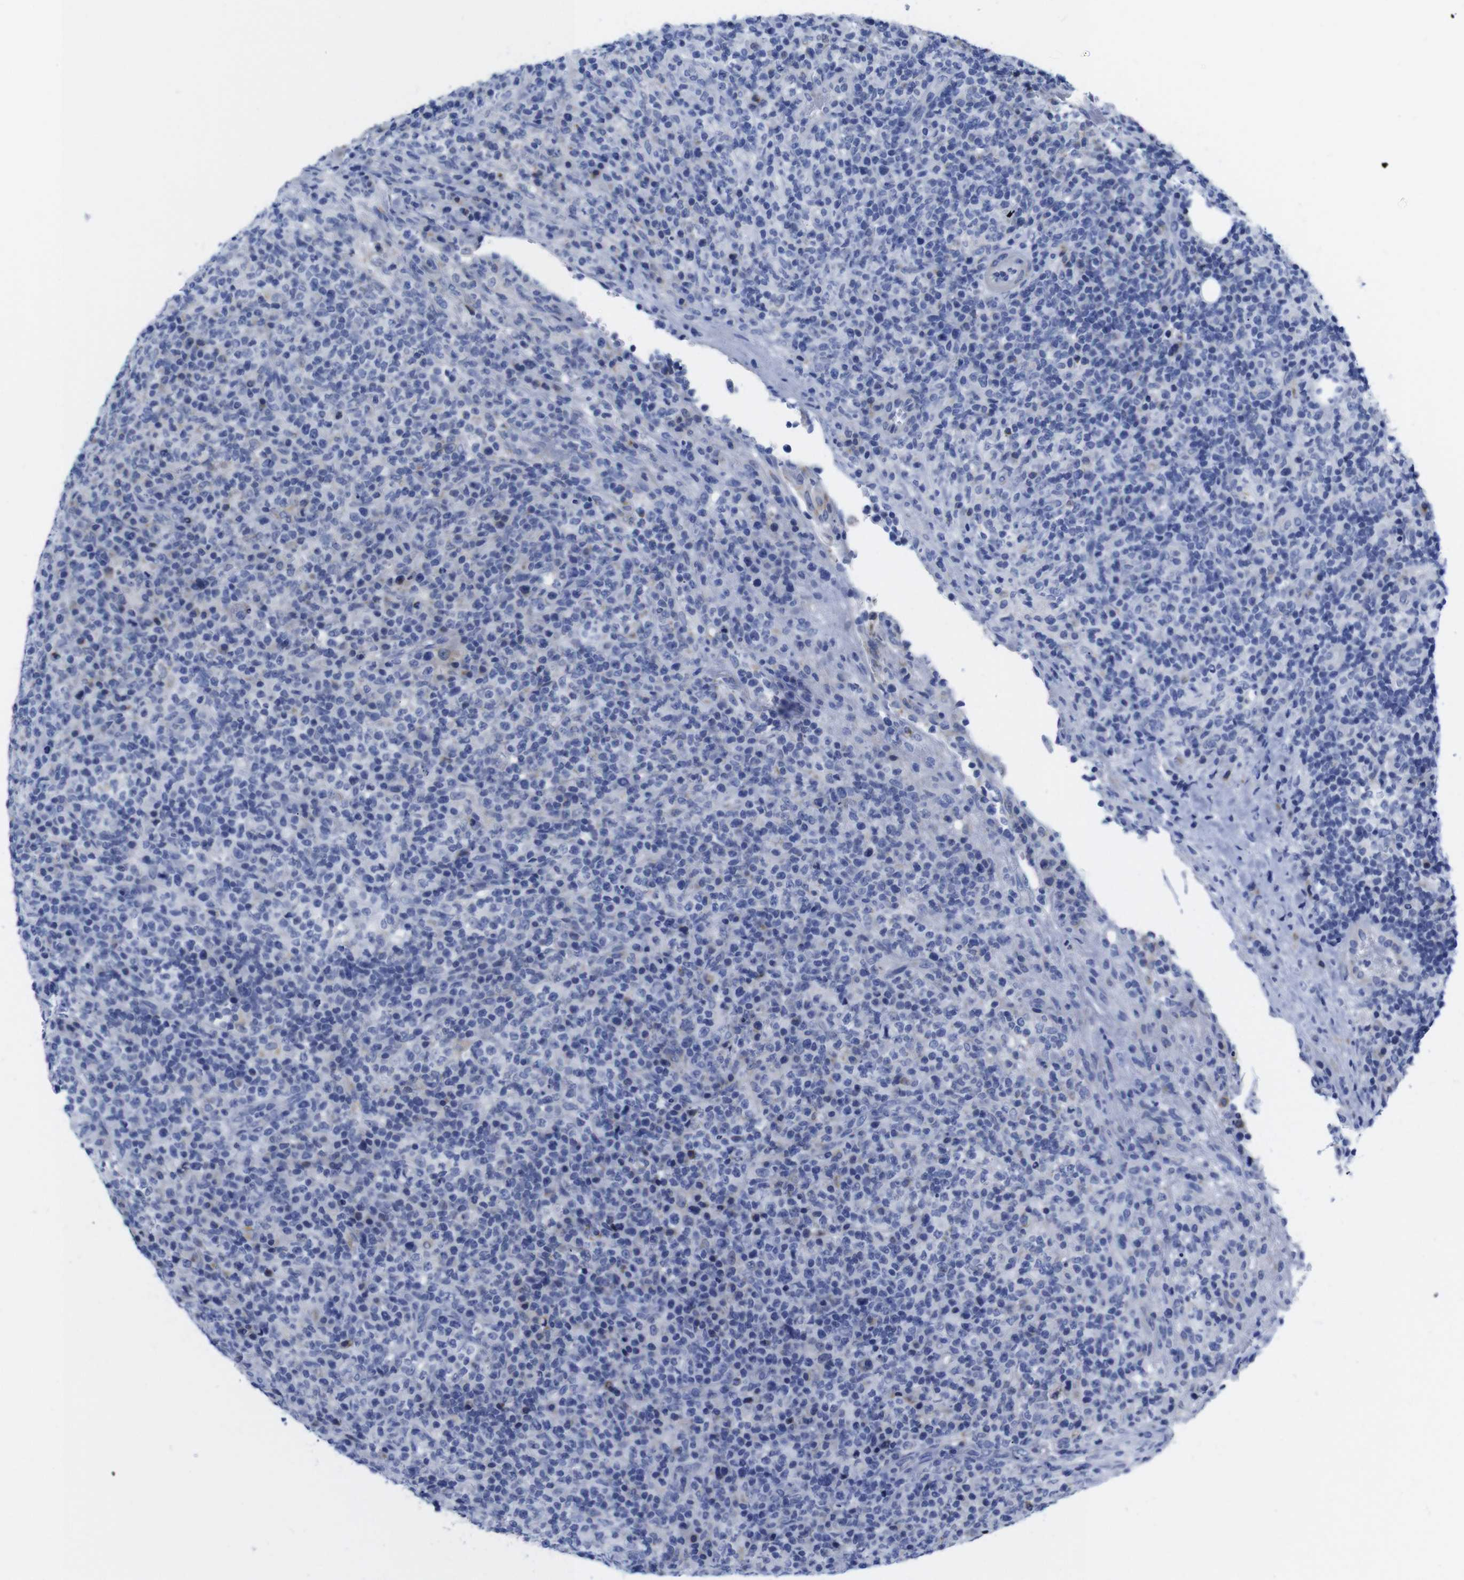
{"staining": {"intensity": "negative", "quantity": "none", "location": "none"}, "tissue": "lymphoma", "cell_type": "Tumor cells", "image_type": "cancer", "snomed": [{"axis": "morphology", "description": "Malignant lymphoma, non-Hodgkin's type, High grade"}, {"axis": "topography", "description": "Lymph node"}], "caption": "Tumor cells are negative for protein expression in human lymphoma.", "gene": "LRRC55", "patient": {"sex": "female", "age": 76}}